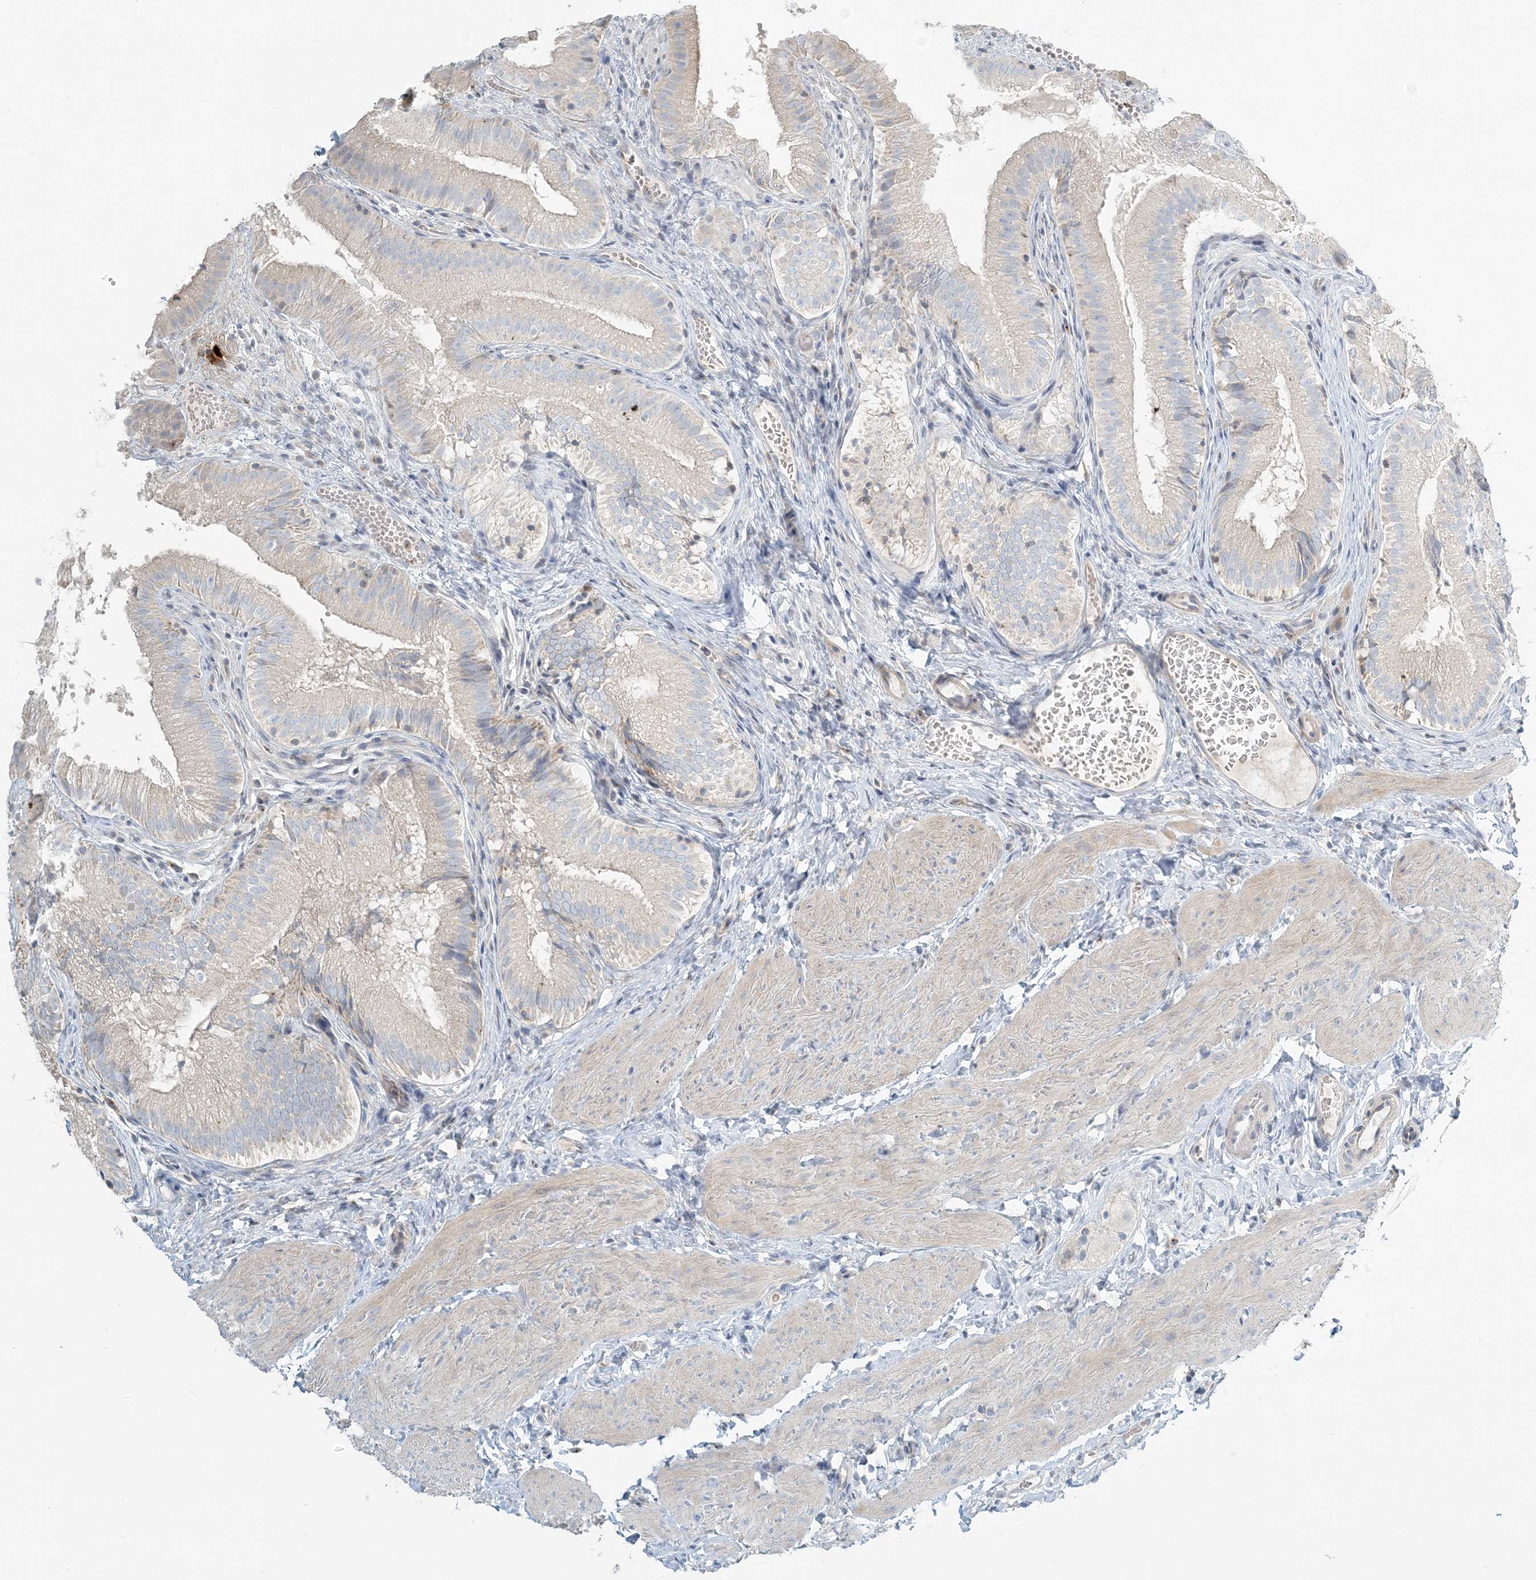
{"staining": {"intensity": "weak", "quantity": "<25%", "location": "cytoplasmic/membranous"}, "tissue": "gallbladder", "cell_type": "Glandular cells", "image_type": "normal", "snomed": [{"axis": "morphology", "description": "Normal tissue, NOS"}, {"axis": "topography", "description": "Gallbladder"}], "caption": "The immunohistochemistry (IHC) histopathology image has no significant positivity in glandular cells of gallbladder.", "gene": "NAA11", "patient": {"sex": "female", "age": 30}}